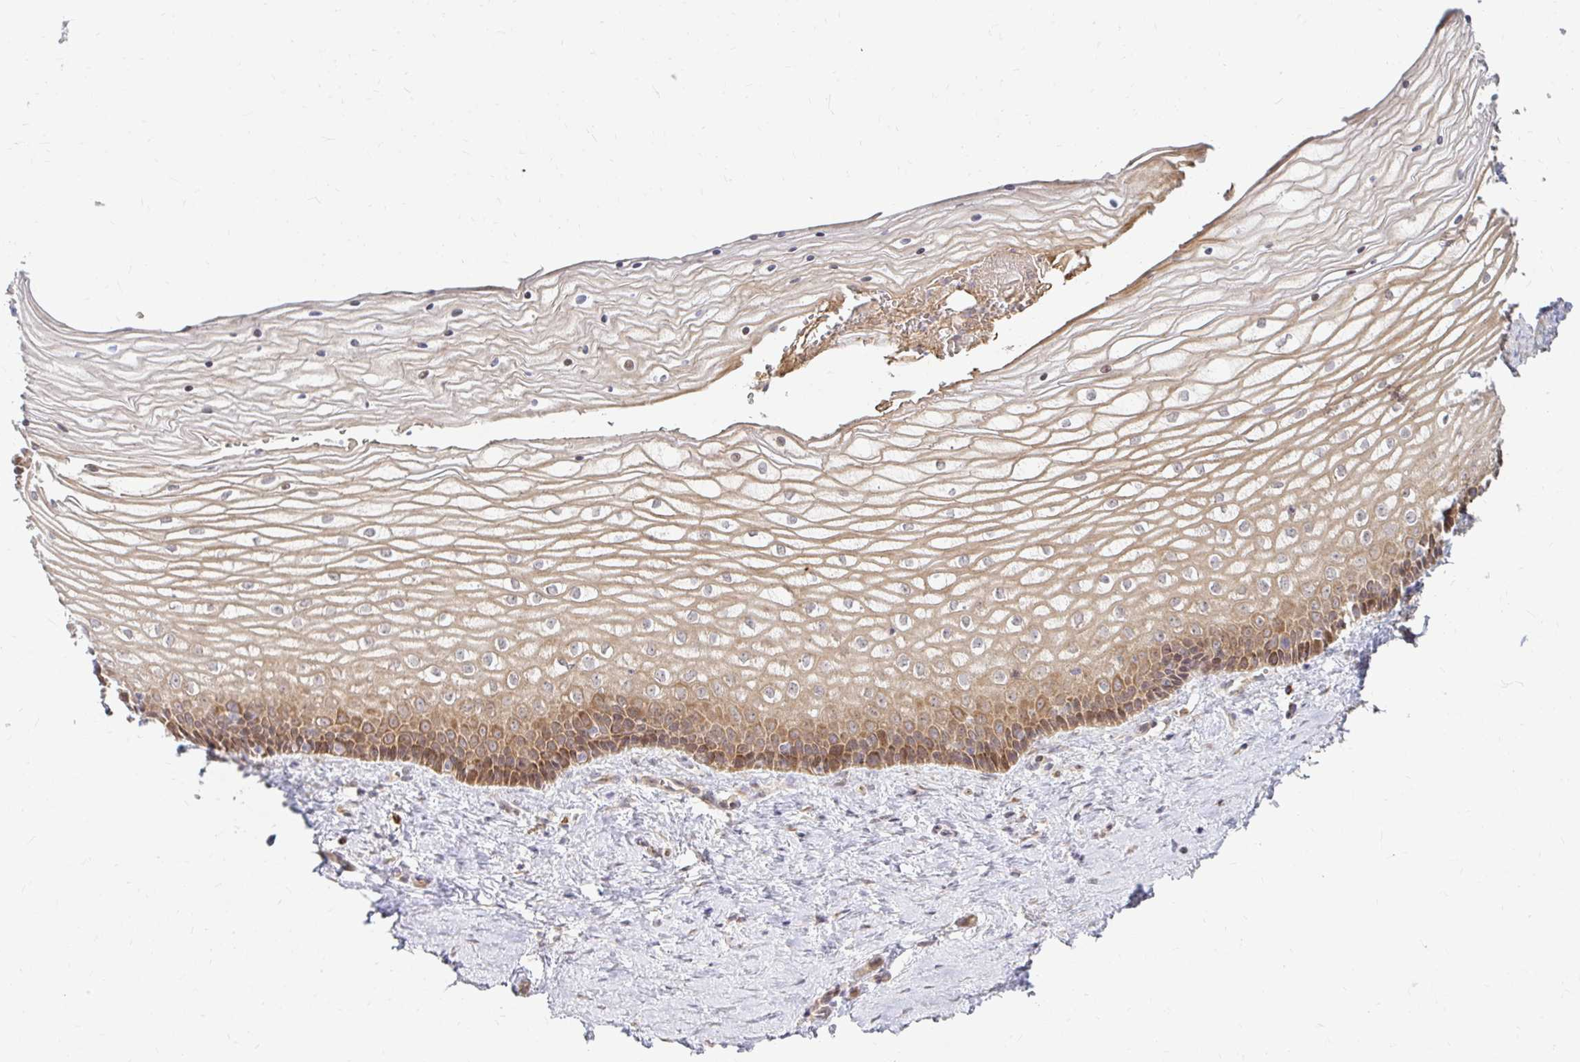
{"staining": {"intensity": "strong", "quantity": "25%-75%", "location": "cytoplasmic/membranous"}, "tissue": "vagina", "cell_type": "Squamous epithelial cells", "image_type": "normal", "snomed": [{"axis": "morphology", "description": "Normal tissue, NOS"}, {"axis": "topography", "description": "Vagina"}], "caption": "This histopathology image exhibits IHC staining of benign vagina, with high strong cytoplasmic/membranous expression in about 25%-75% of squamous epithelial cells.", "gene": "CAST", "patient": {"sex": "female", "age": 45}}